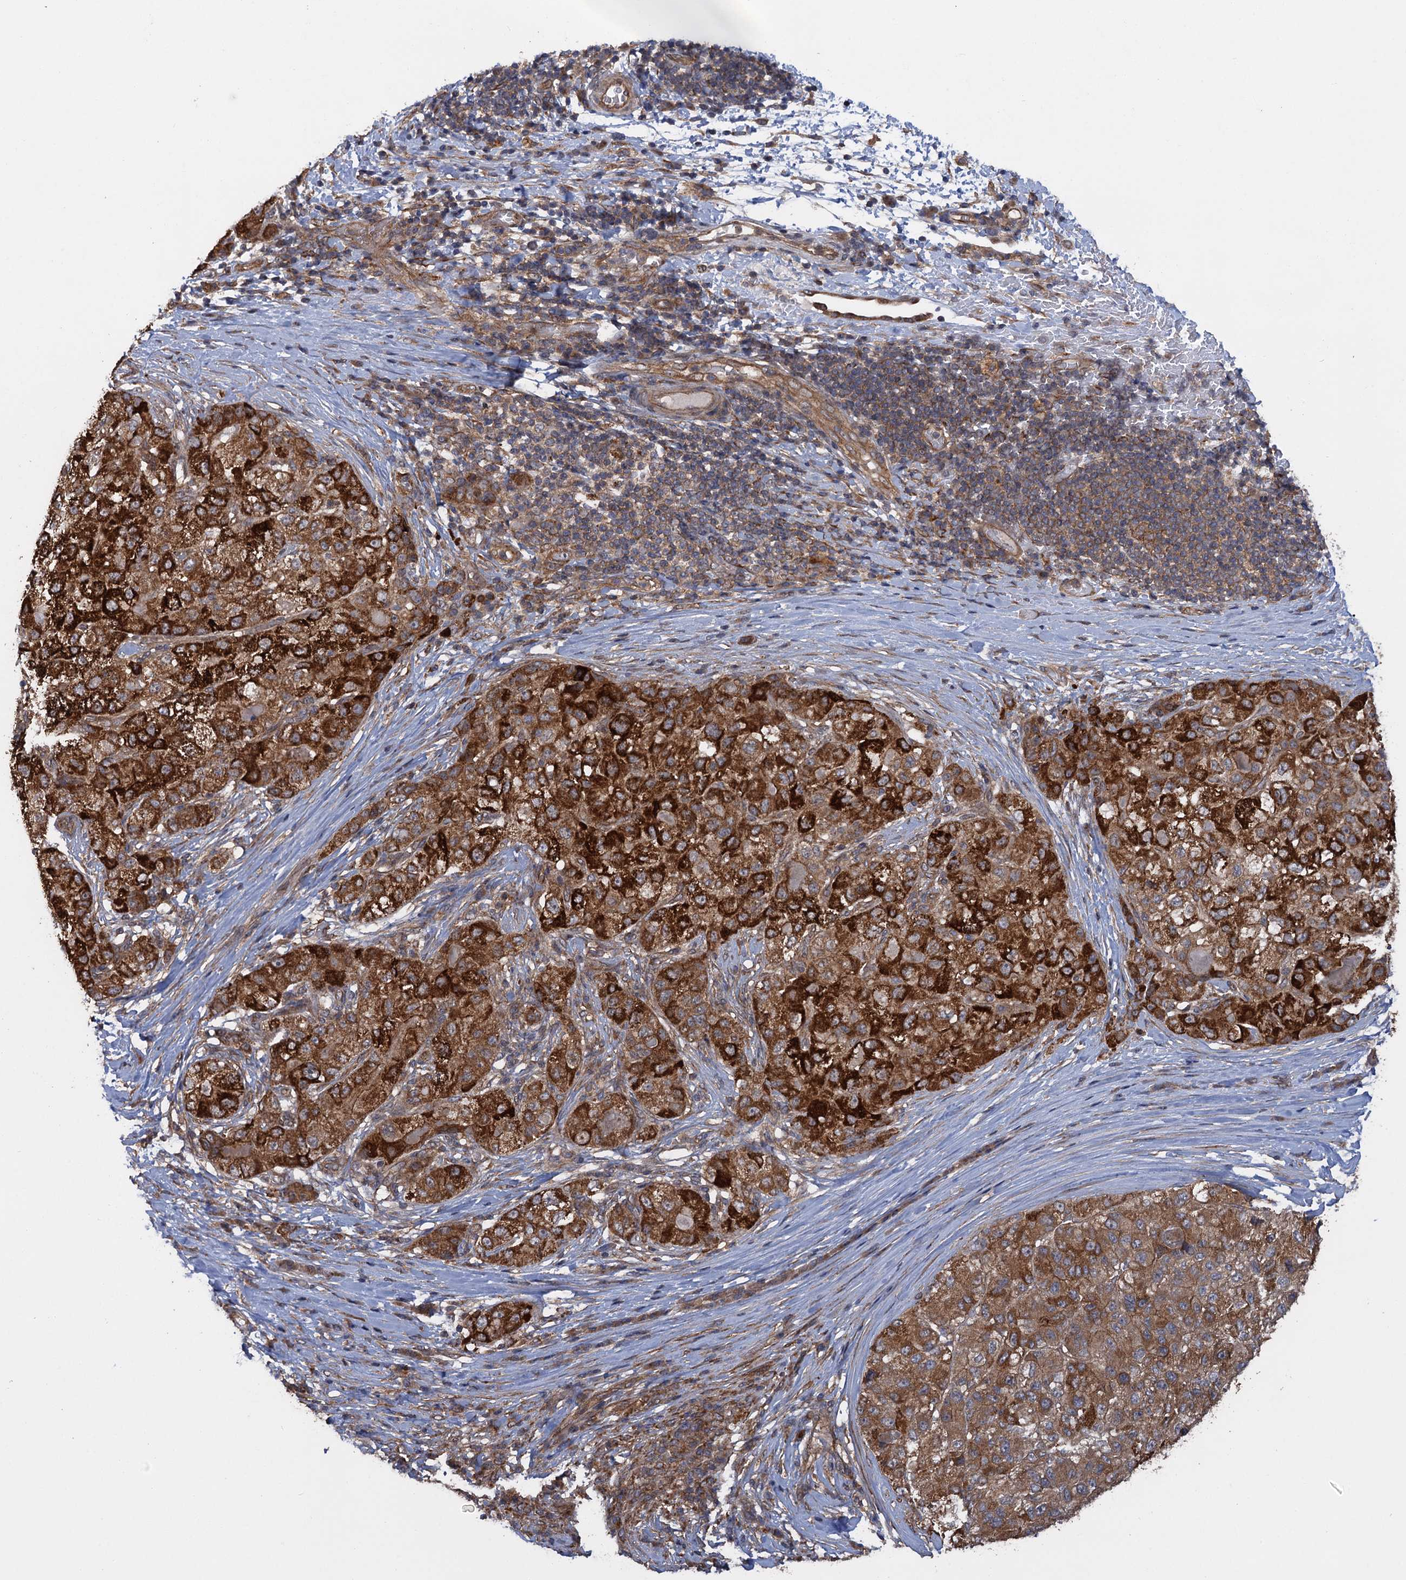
{"staining": {"intensity": "strong", "quantity": ">75%", "location": "cytoplasmic/membranous"}, "tissue": "liver cancer", "cell_type": "Tumor cells", "image_type": "cancer", "snomed": [{"axis": "morphology", "description": "Carcinoma, Hepatocellular, NOS"}, {"axis": "topography", "description": "Liver"}], "caption": "Human liver cancer stained with a brown dye demonstrates strong cytoplasmic/membranous positive positivity in about >75% of tumor cells.", "gene": "HAUS1", "patient": {"sex": "male", "age": 80}}